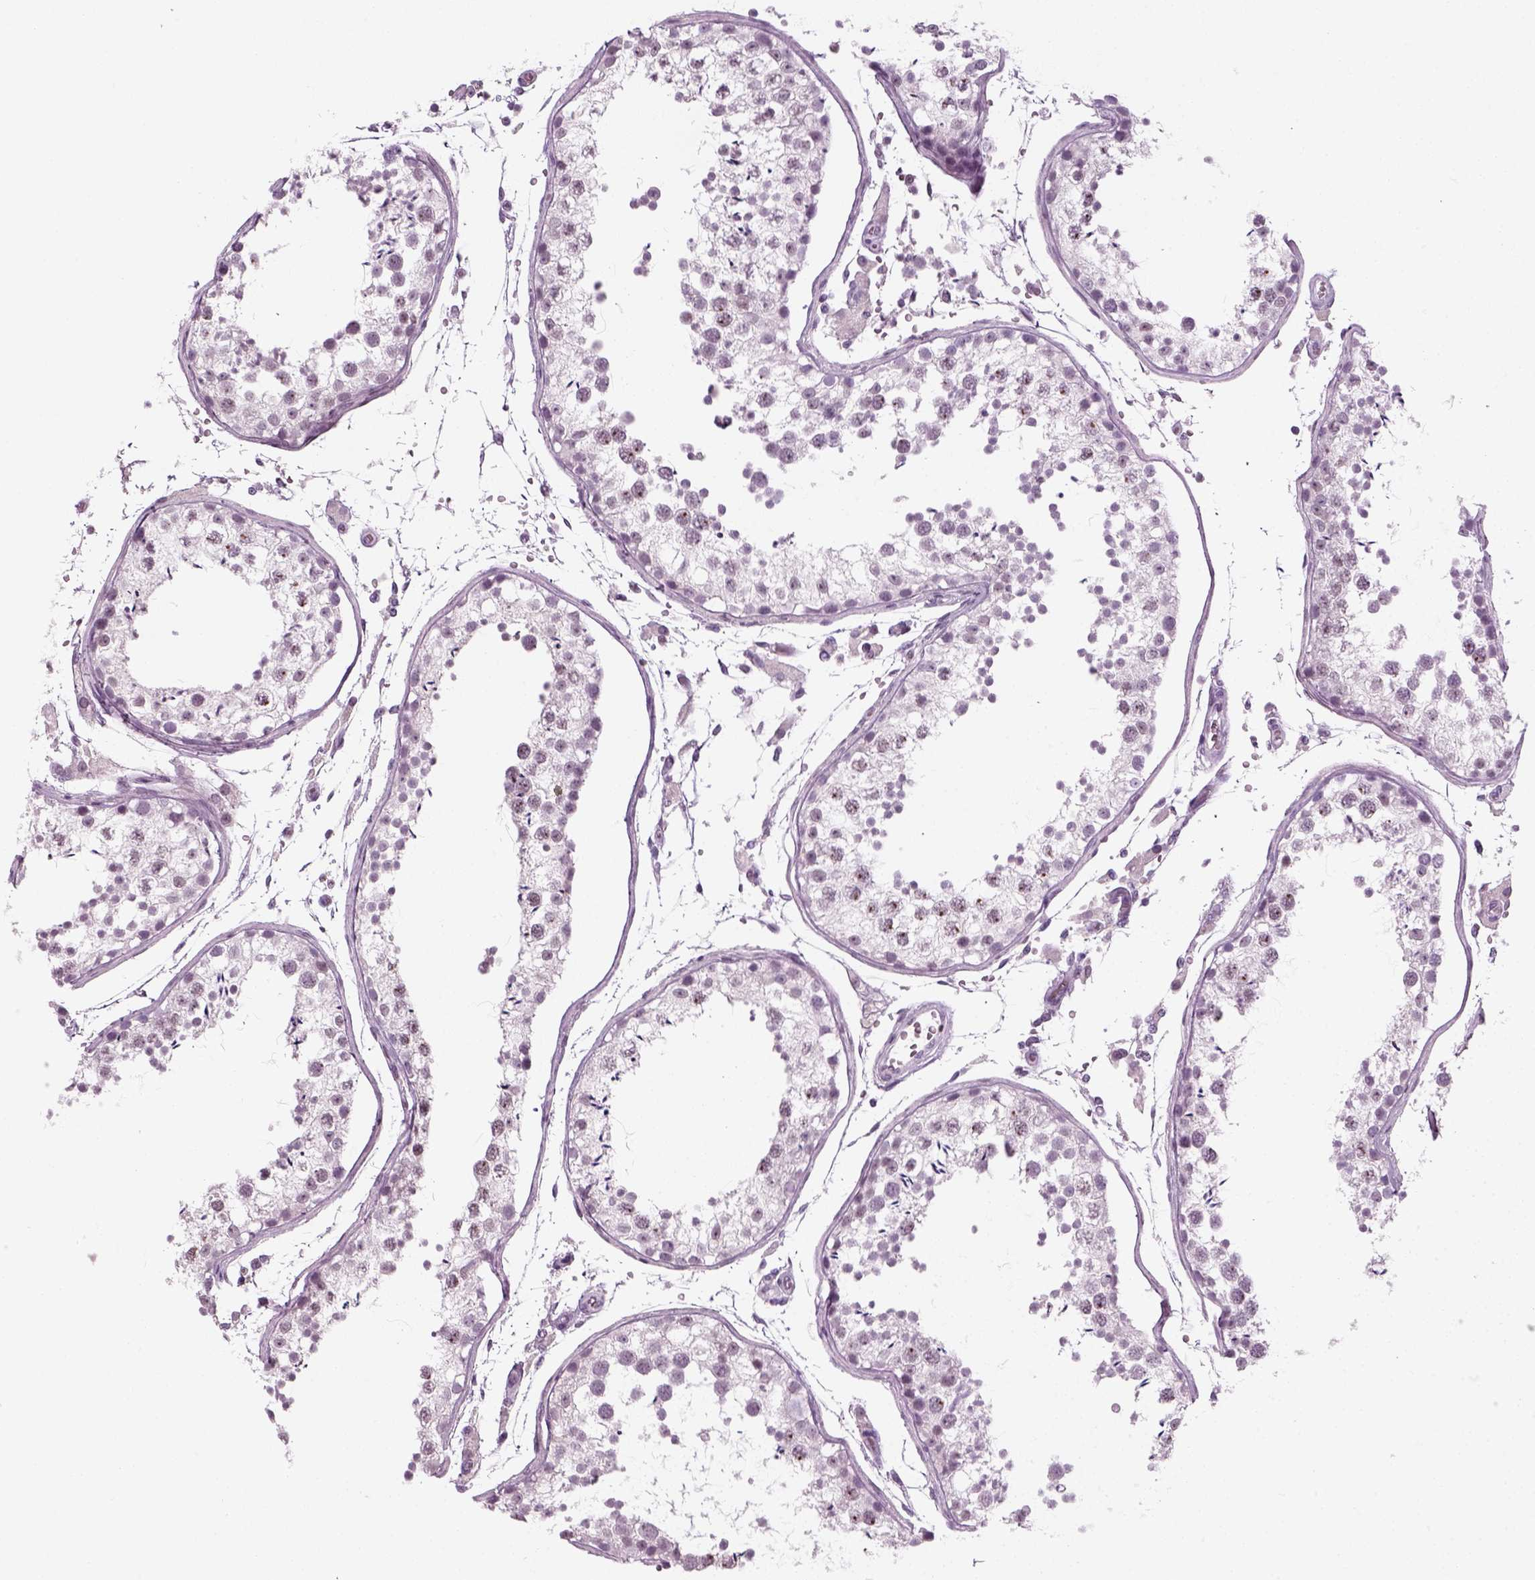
{"staining": {"intensity": "negative", "quantity": "none", "location": "none"}, "tissue": "testis", "cell_type": "Cells in seminiferous ducts", "image_type": "normal", "snomed": [{"axis": "morphology", "description": "Normal tissue, NOS"}, {"axis": "topography", "description": "Testis"}], "caption": "Cells in seminiferous ducts are negative for brown protein staining in normal testis.", "gene": "KRT75", "patient": {"sex": "male", "age": 29}}